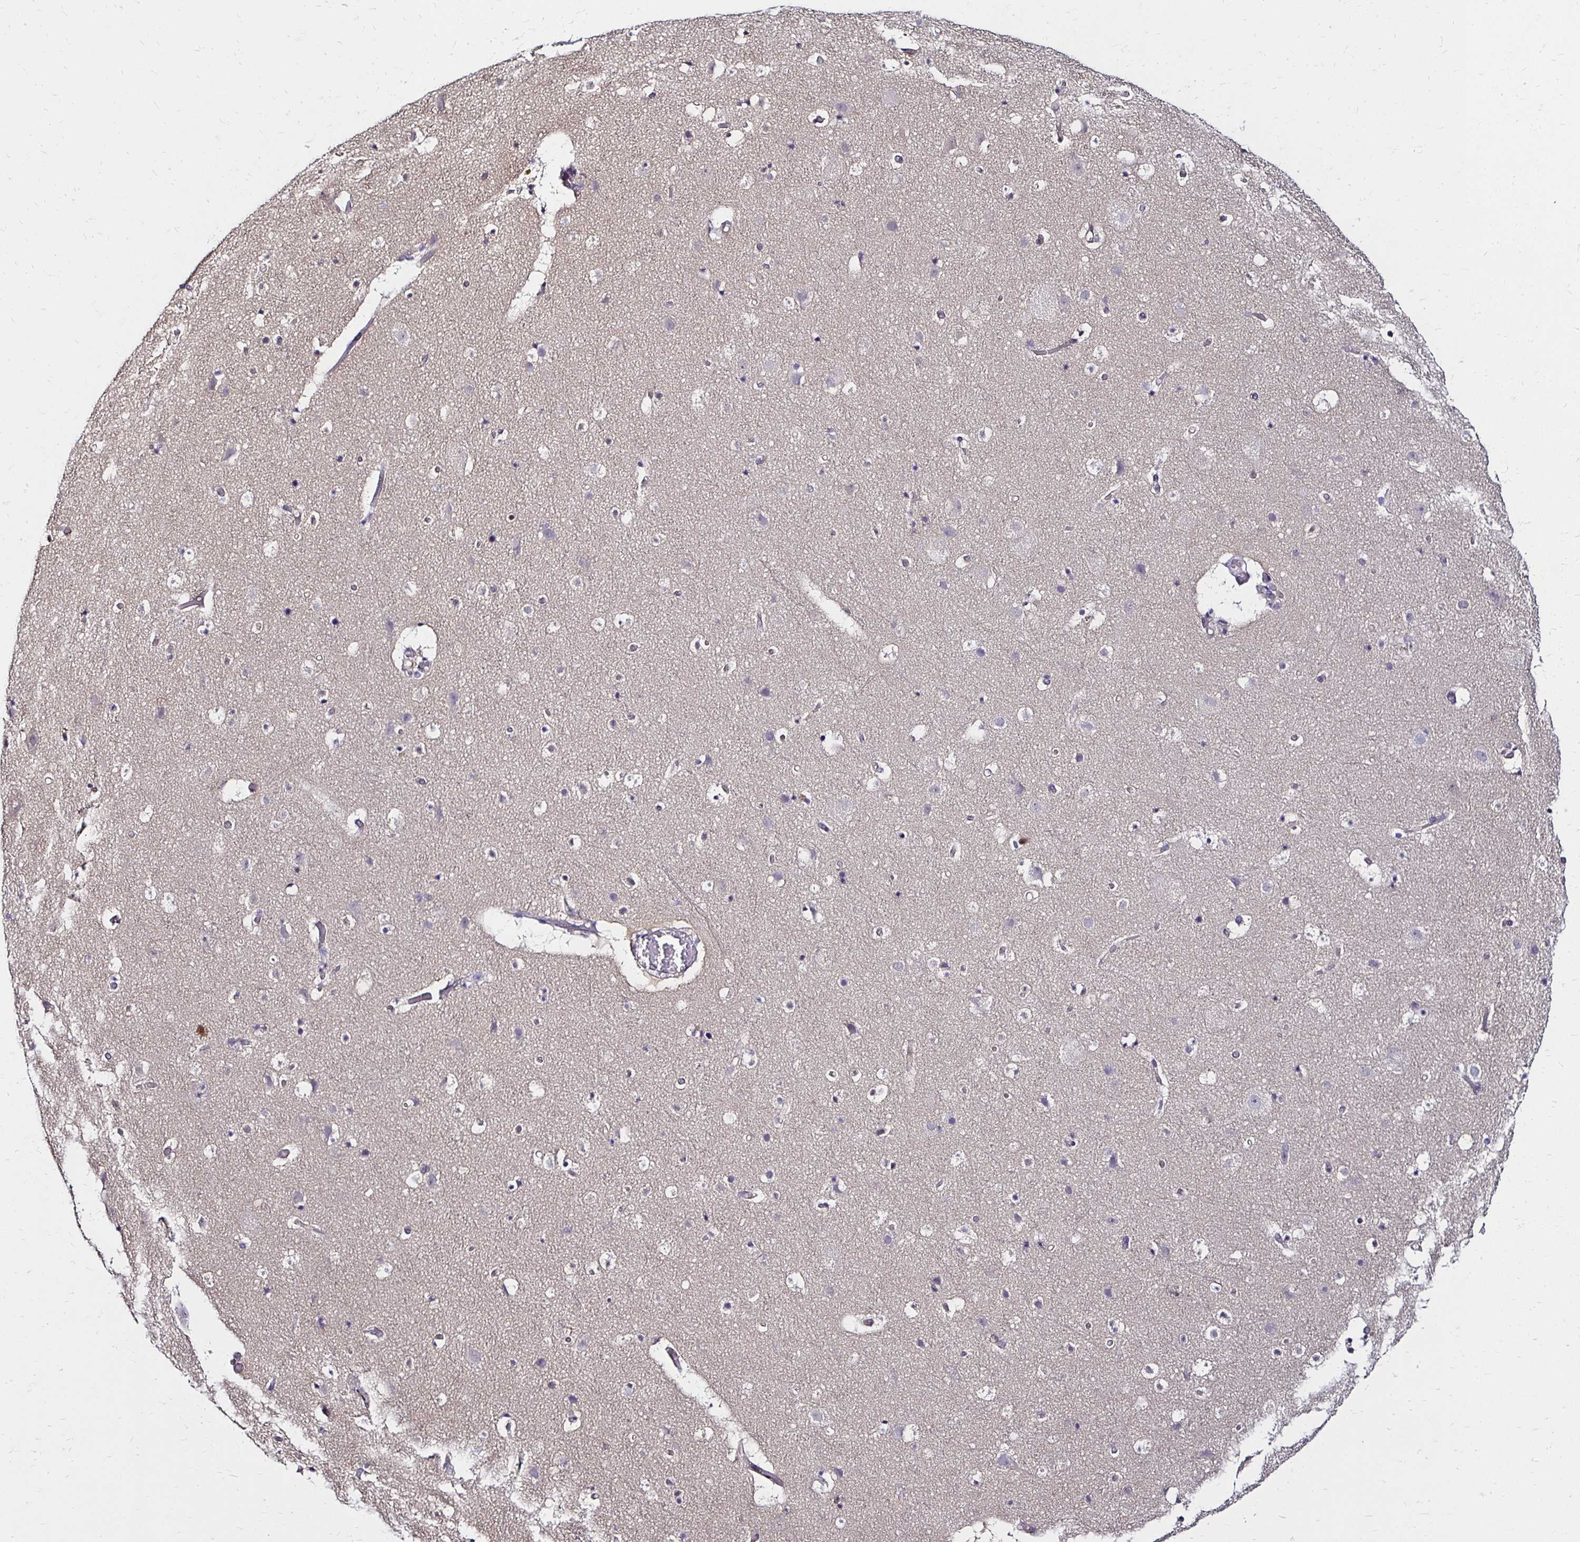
{"staining": {"intensity": "negative", "quantity": "none", "location": "none"}, "tissue": "cerebral cortex", "cell_type": "Endothelial cells", "image_type": "normal", "snomed": [{"axis": "morphology", "description": "Normal tissue, NOS"}, {"axis": "topography", "description": "Cerebral cortex"}], "caption": "Cerebral cortex was stained to show a protein in brown. There is no significant expression in endothelial cells. (DAB immunohistochemistry, high magnification).", "gene": "TXN", "patient": {"sex": "female", "age": 42}}